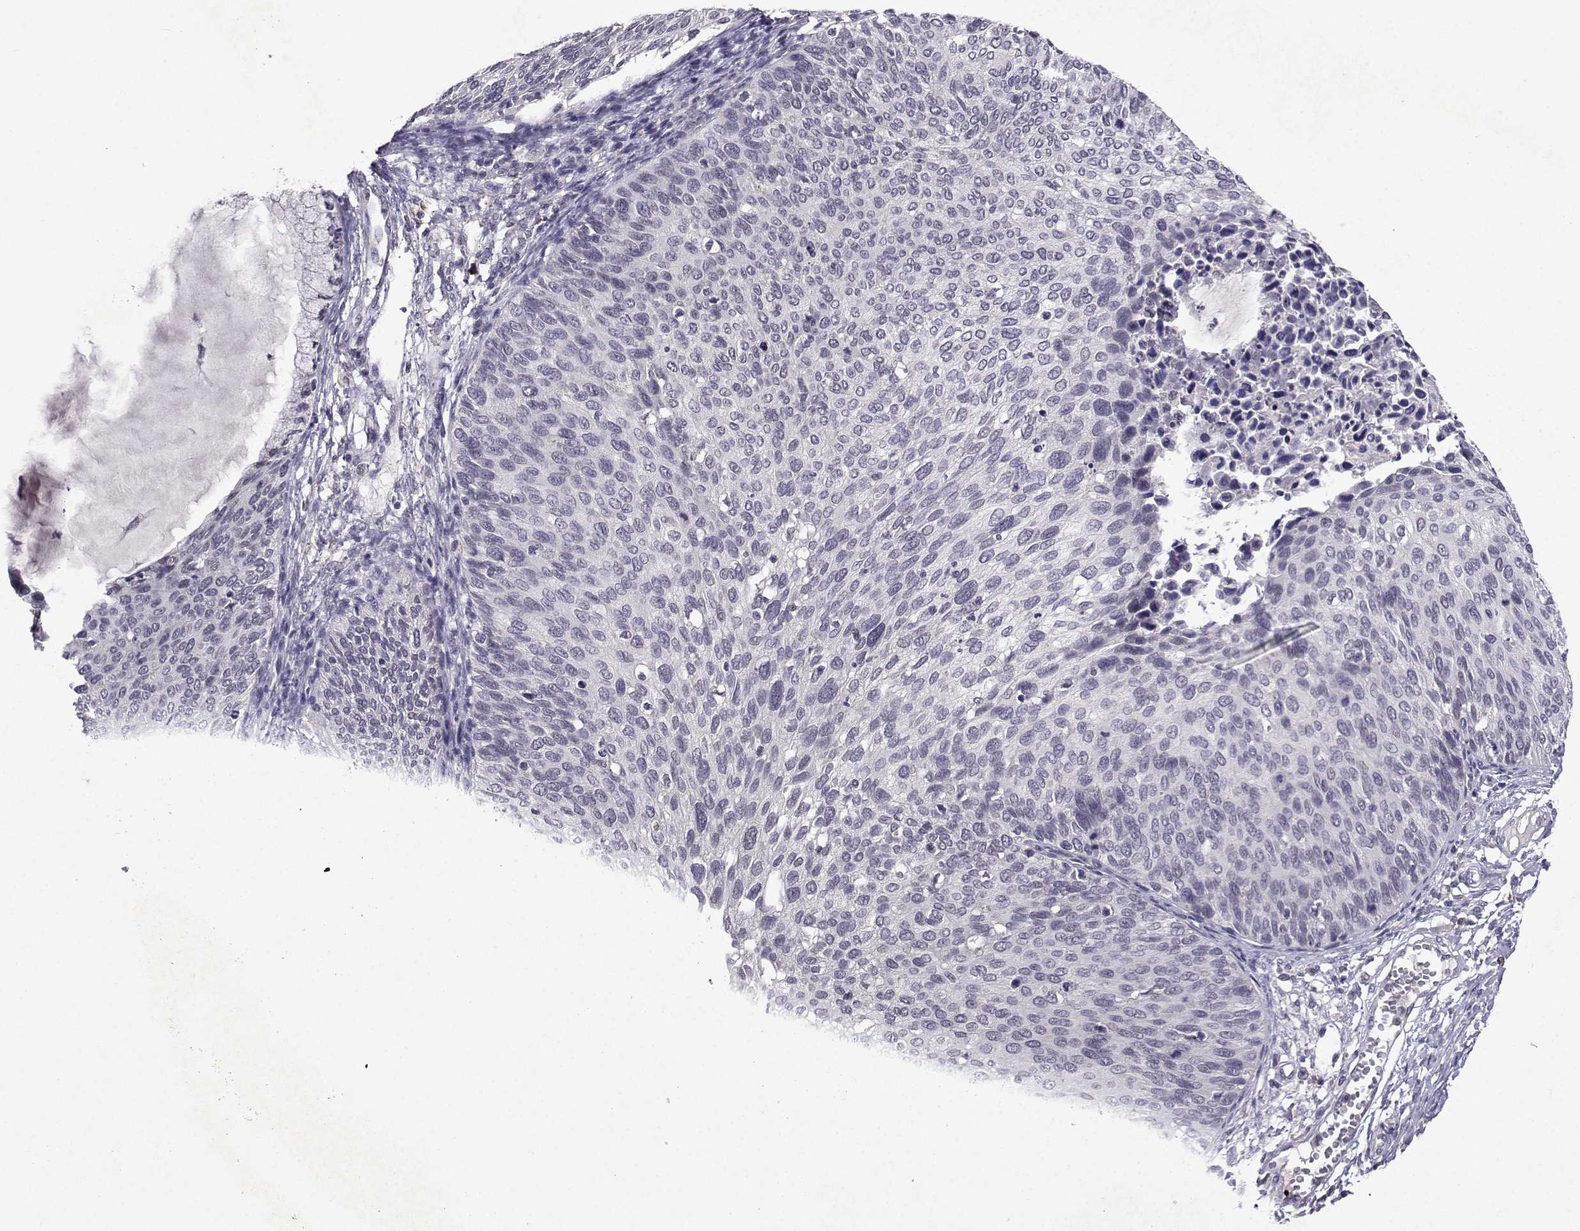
{"staining": {"intensity": "negative", "quantity": "none", "location": "none"}, "tissue": "cervical cancer", "cell_type": "Tumor cells", "image_type": "cancer", "snomed": [{"axis": "morphology", "description": "Squamous cell carcinoma, NOS"}, {"axis": "topography", "description": "Cervix"}], "caption": "The photomicrograph exhibits no staining of tumor cells in cervical squamous cell carcinoma.", "gene": "CCL28", "patient": {"sex": "female", "age": 36}}